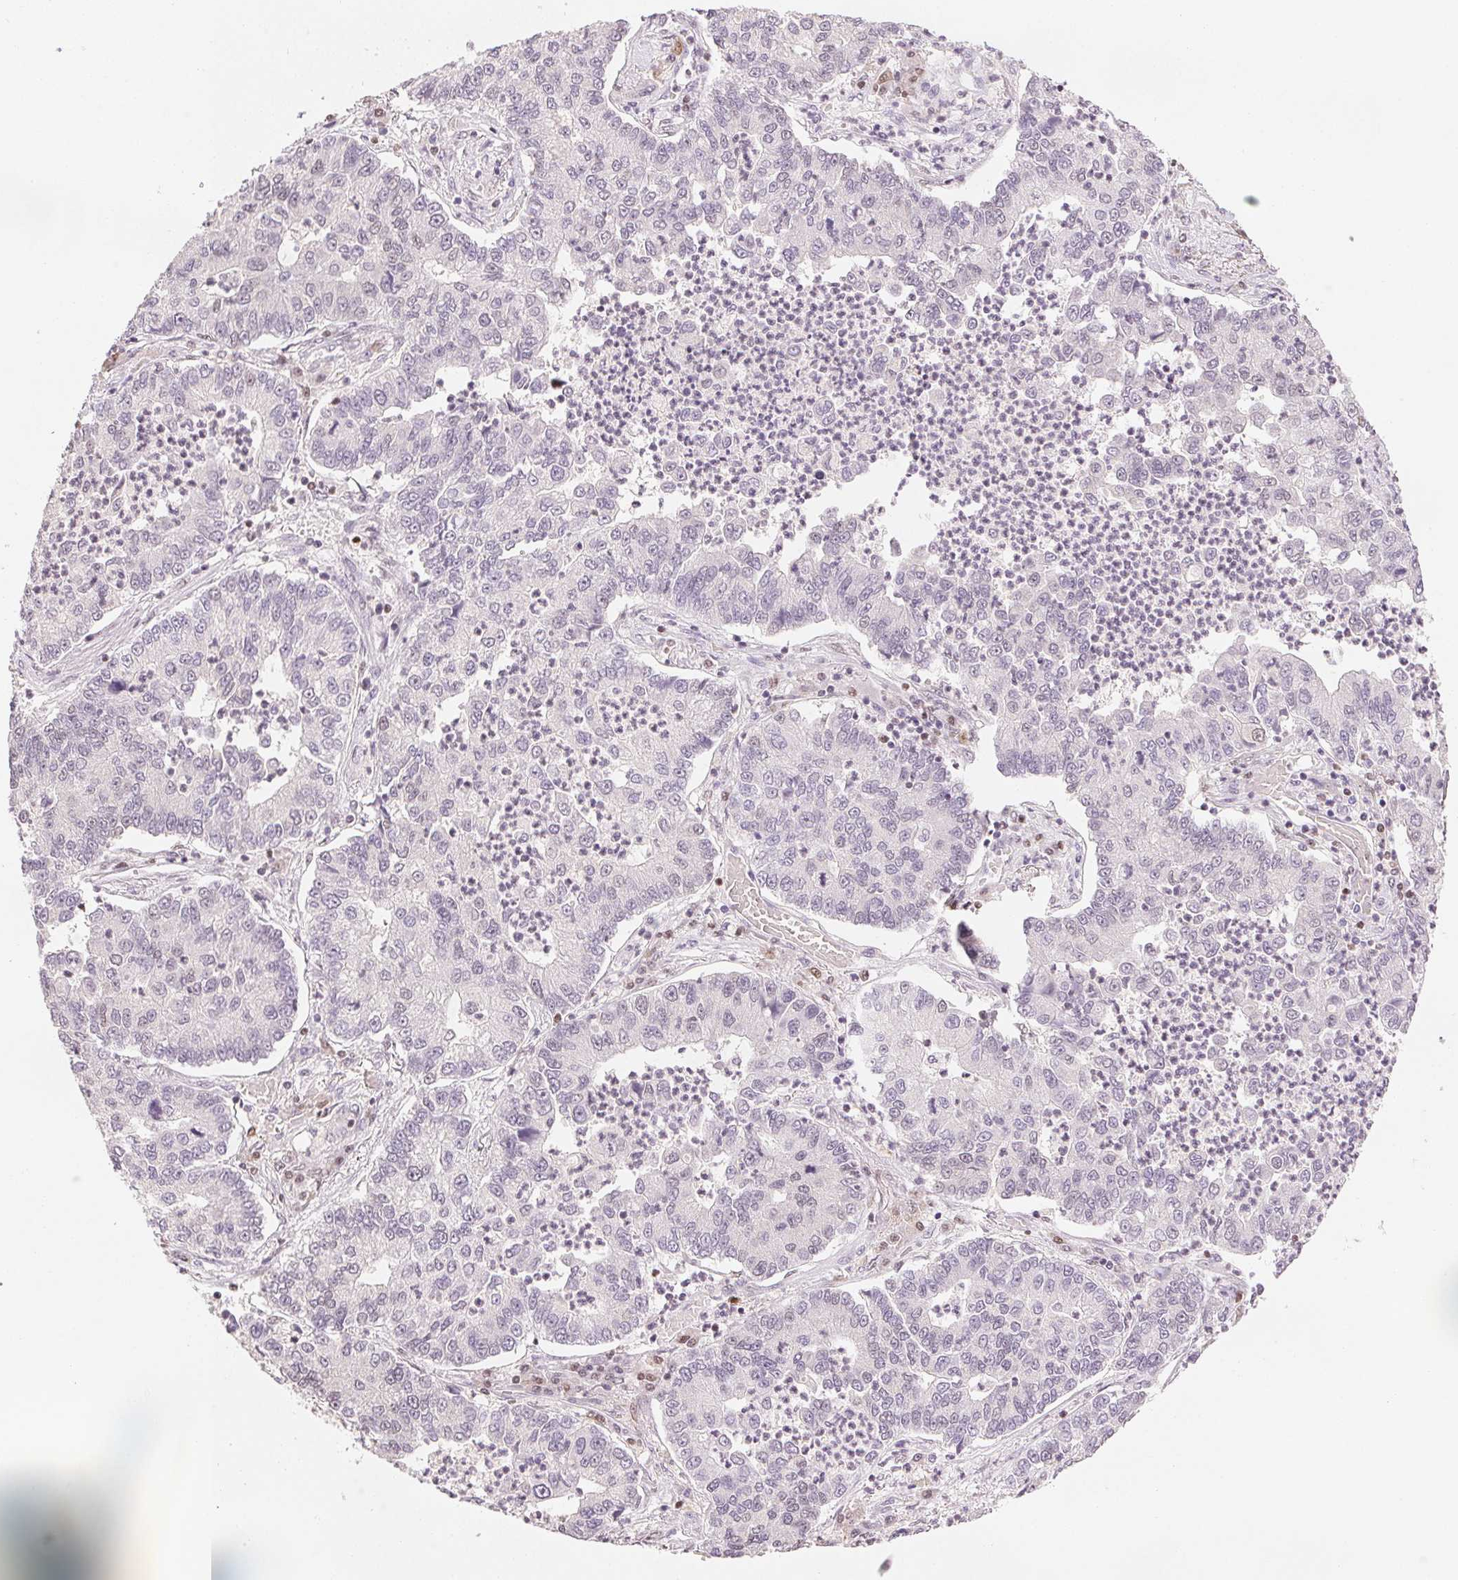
{"staining": {"intensity": "weak", "quantity": "<25%", "location": "nuclear"}, "tissue": "lung cancer", "cell_type": "Tumor cells", "image_type": "cancer", "snomed": [{"axis": "morphology", "description": "Adenocarcinoma, NOS"}, {"axis": "topography", "description": "Lung"}], "caption": "Immunohistochemical staining of lung cancer reveals no significant expression in tumor cells.", "gene": "RUNX2", "patient": {"sex": "female", "age": 57}}